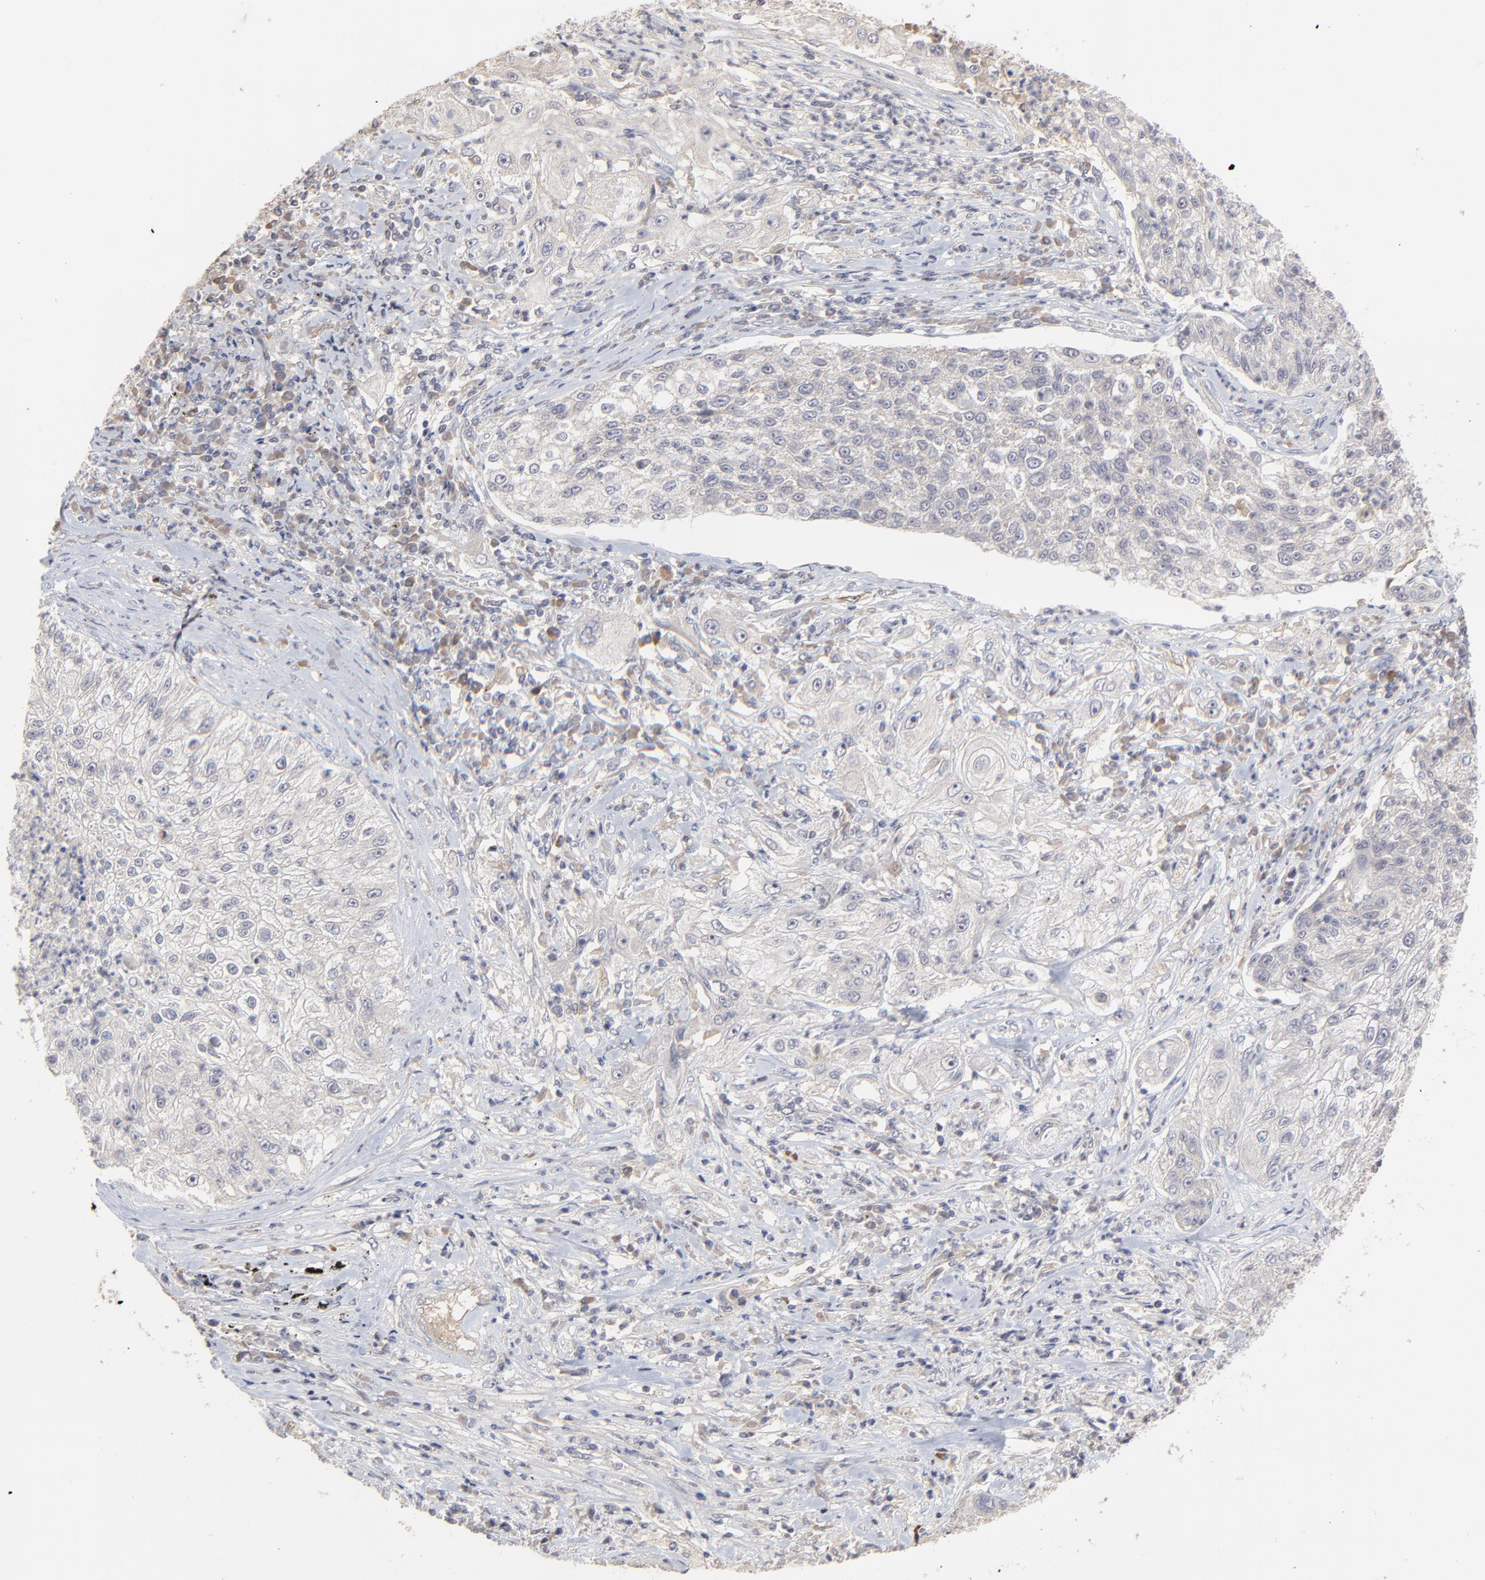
{"staining": {"intensity": "weak", "quantity": "<25%", "location": "cytoplasmic/membranous"}, "tissue": "lung cancer", "cell_type": "Tumor cells", "image_type": "cancer", "snomed": [{"axis": "morphology", "description": "Inflammation, NOS"}, {"axis": "morphology", "description": "Squamous cell carcinoma, NOS"}, {"axis": "topography", "description": "Lymph node"}, {"axis": "topography", "description": "Soft tissue"}, {"axis": "topography", "description": "Lung"}], "caption": "Tumor cells are negative for brown protein staining in lung cancer.", "gene": "FAM199X", "patient": {"sex": "male", "age": 66}}